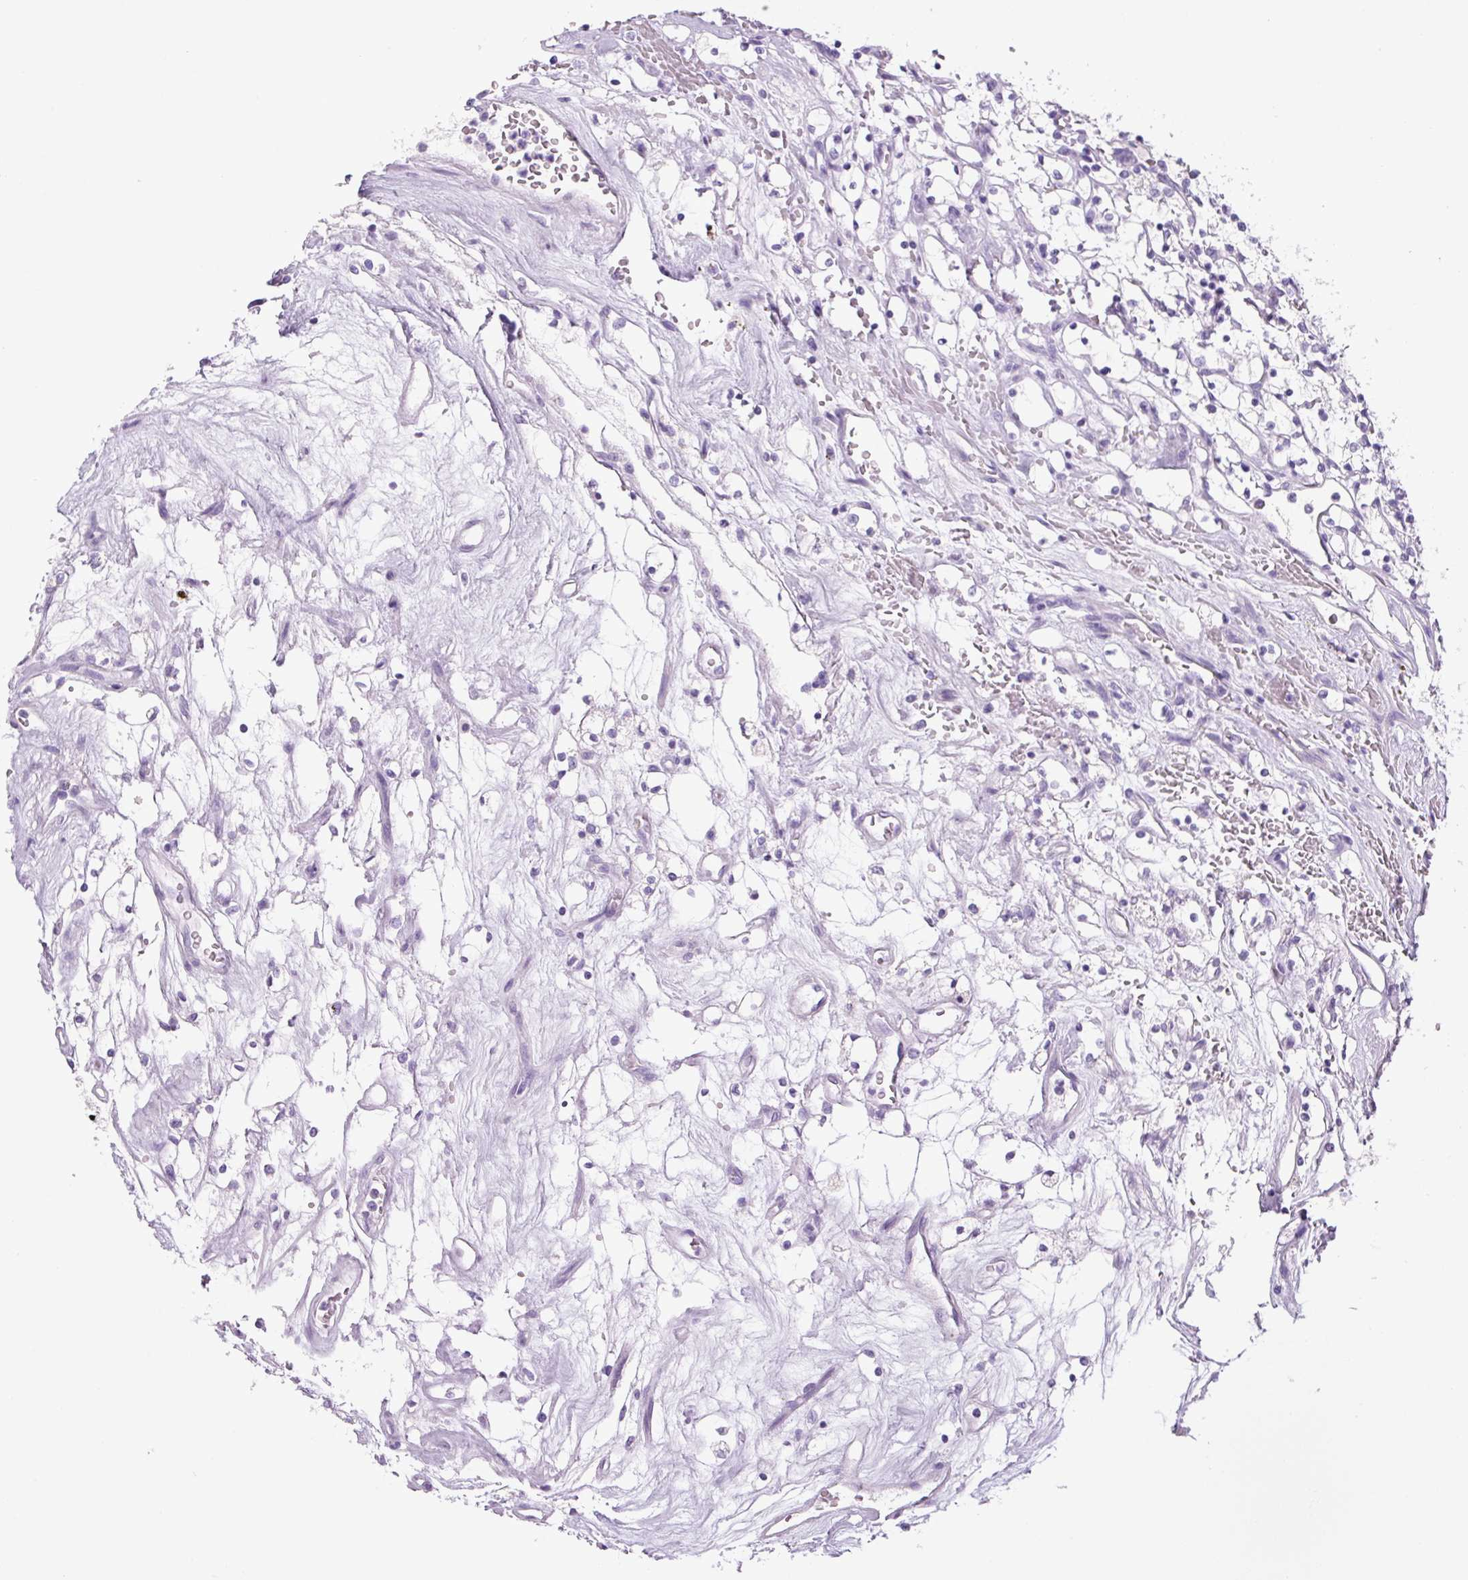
{"staining": {"intensity": "negative", "quantity": "none", "location": "none"}, "tissue": "renal cancer", "cell_type": "Tumor cells", "image_type": "cancer", "snomed": [{"axis": "morphology", "description": "Adenocarcinoma, NOS"}, {"axis": "topography", "description": "Kidney"}], "caption": "This histopathology image is of renal cancer (adenocarcinoma) stained with immunohistochemistry to label a protein in brown with the nuclei are counter-stained blue. There is no expression in tumor cells.", "gene": "CHGA", "patient": {"sex": "female", "age": 69}}